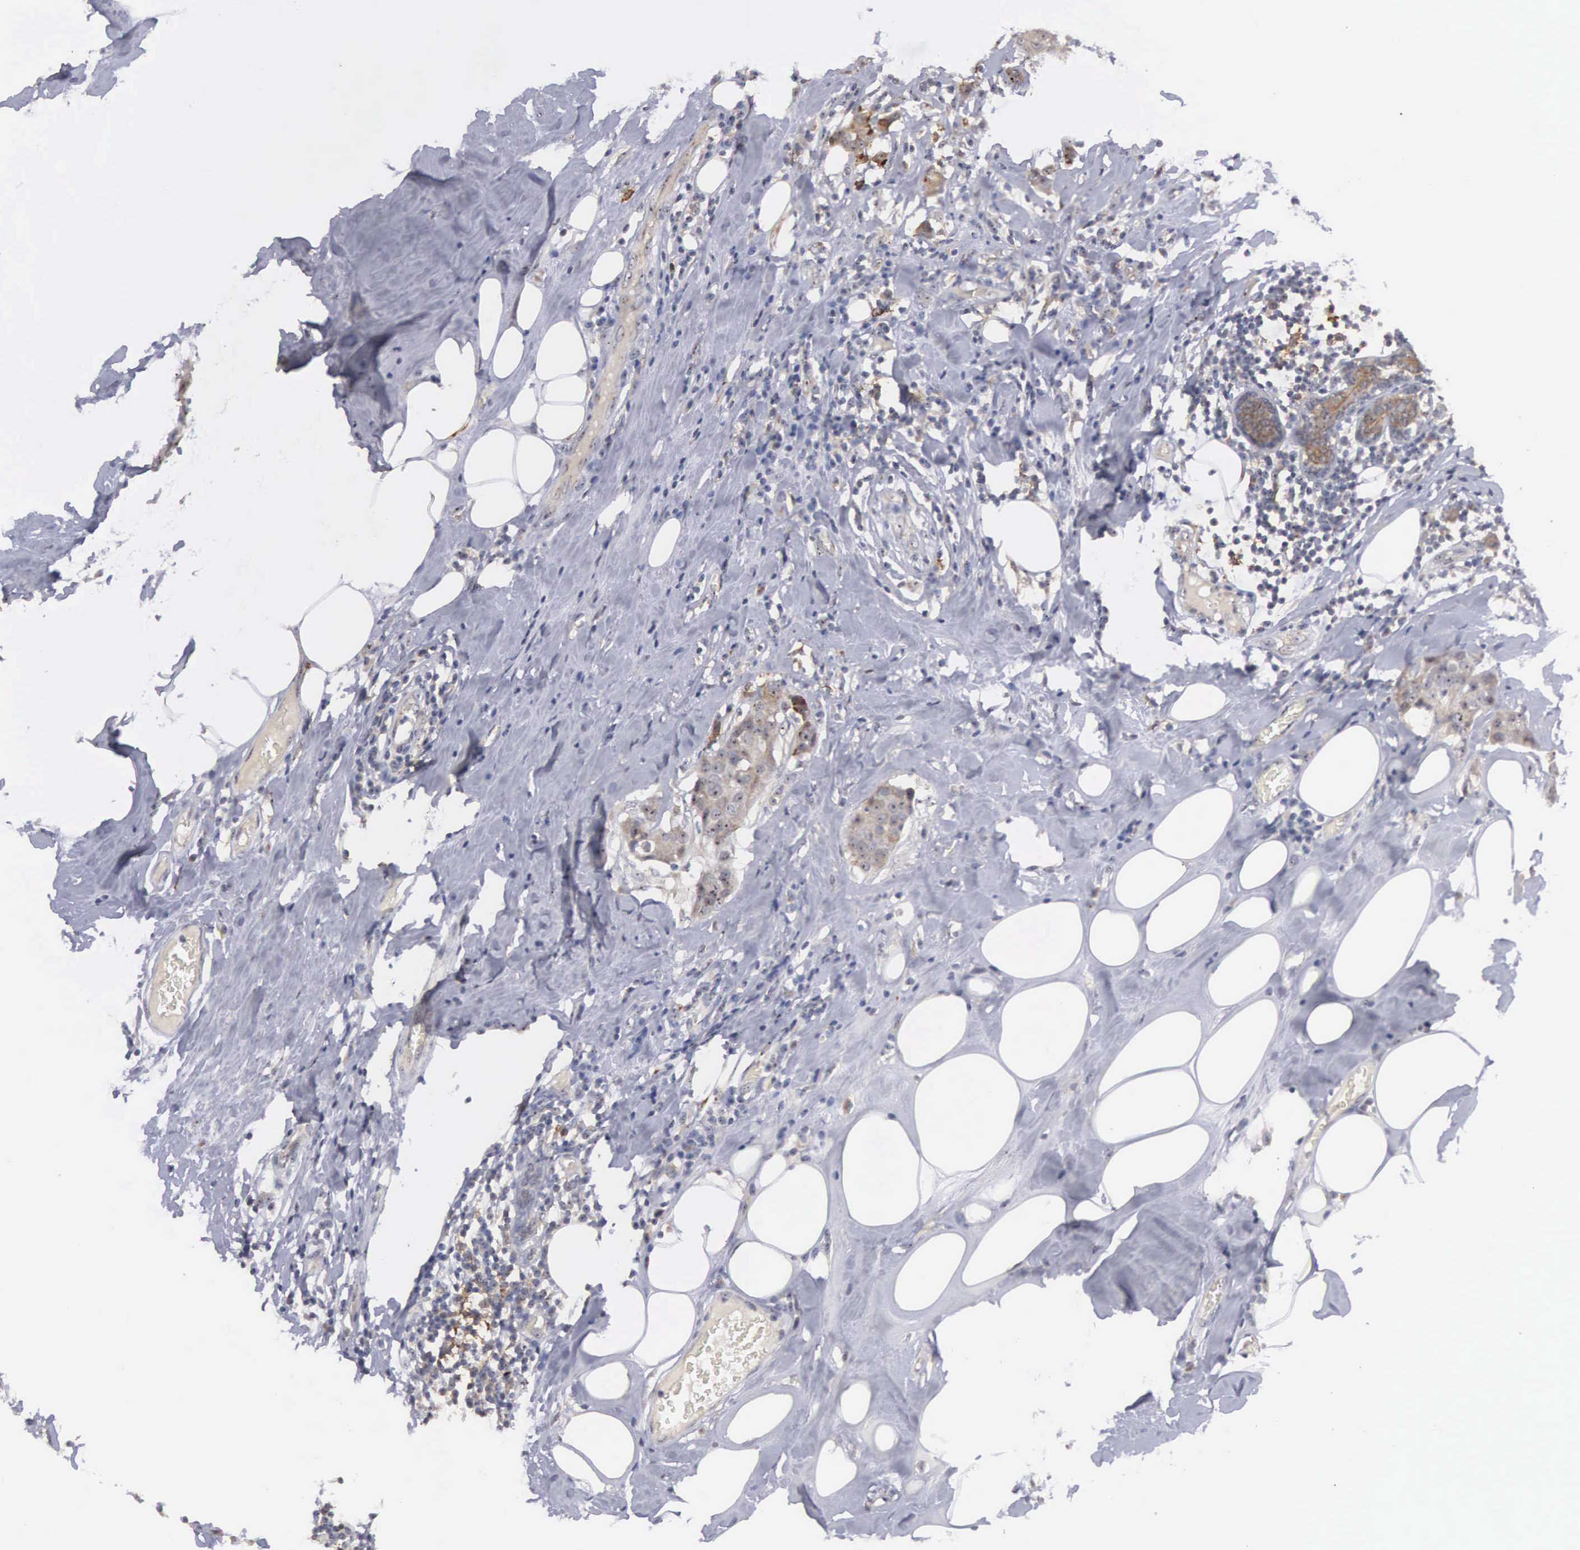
{"staining": {"intensity": "moderate", "quantity": ">75%", "location": "cytoplasmic/membranous"}, "tissue": "breast cancer", "cell_type": "Tumor cells", "image_type": "cancer", "snomed": [{"axis": "morphology", "description": "Duct carcinoma"}, {"axis": "topography", "description": "Breast"}], "caption": "Protein expression analysis of breast intraductal carcinoma displays moderate cytoplasmic/membranous staining in about >75% of tumor cells.", "gene": "AMN", "patient": {"sex": "female", "age": 45}}